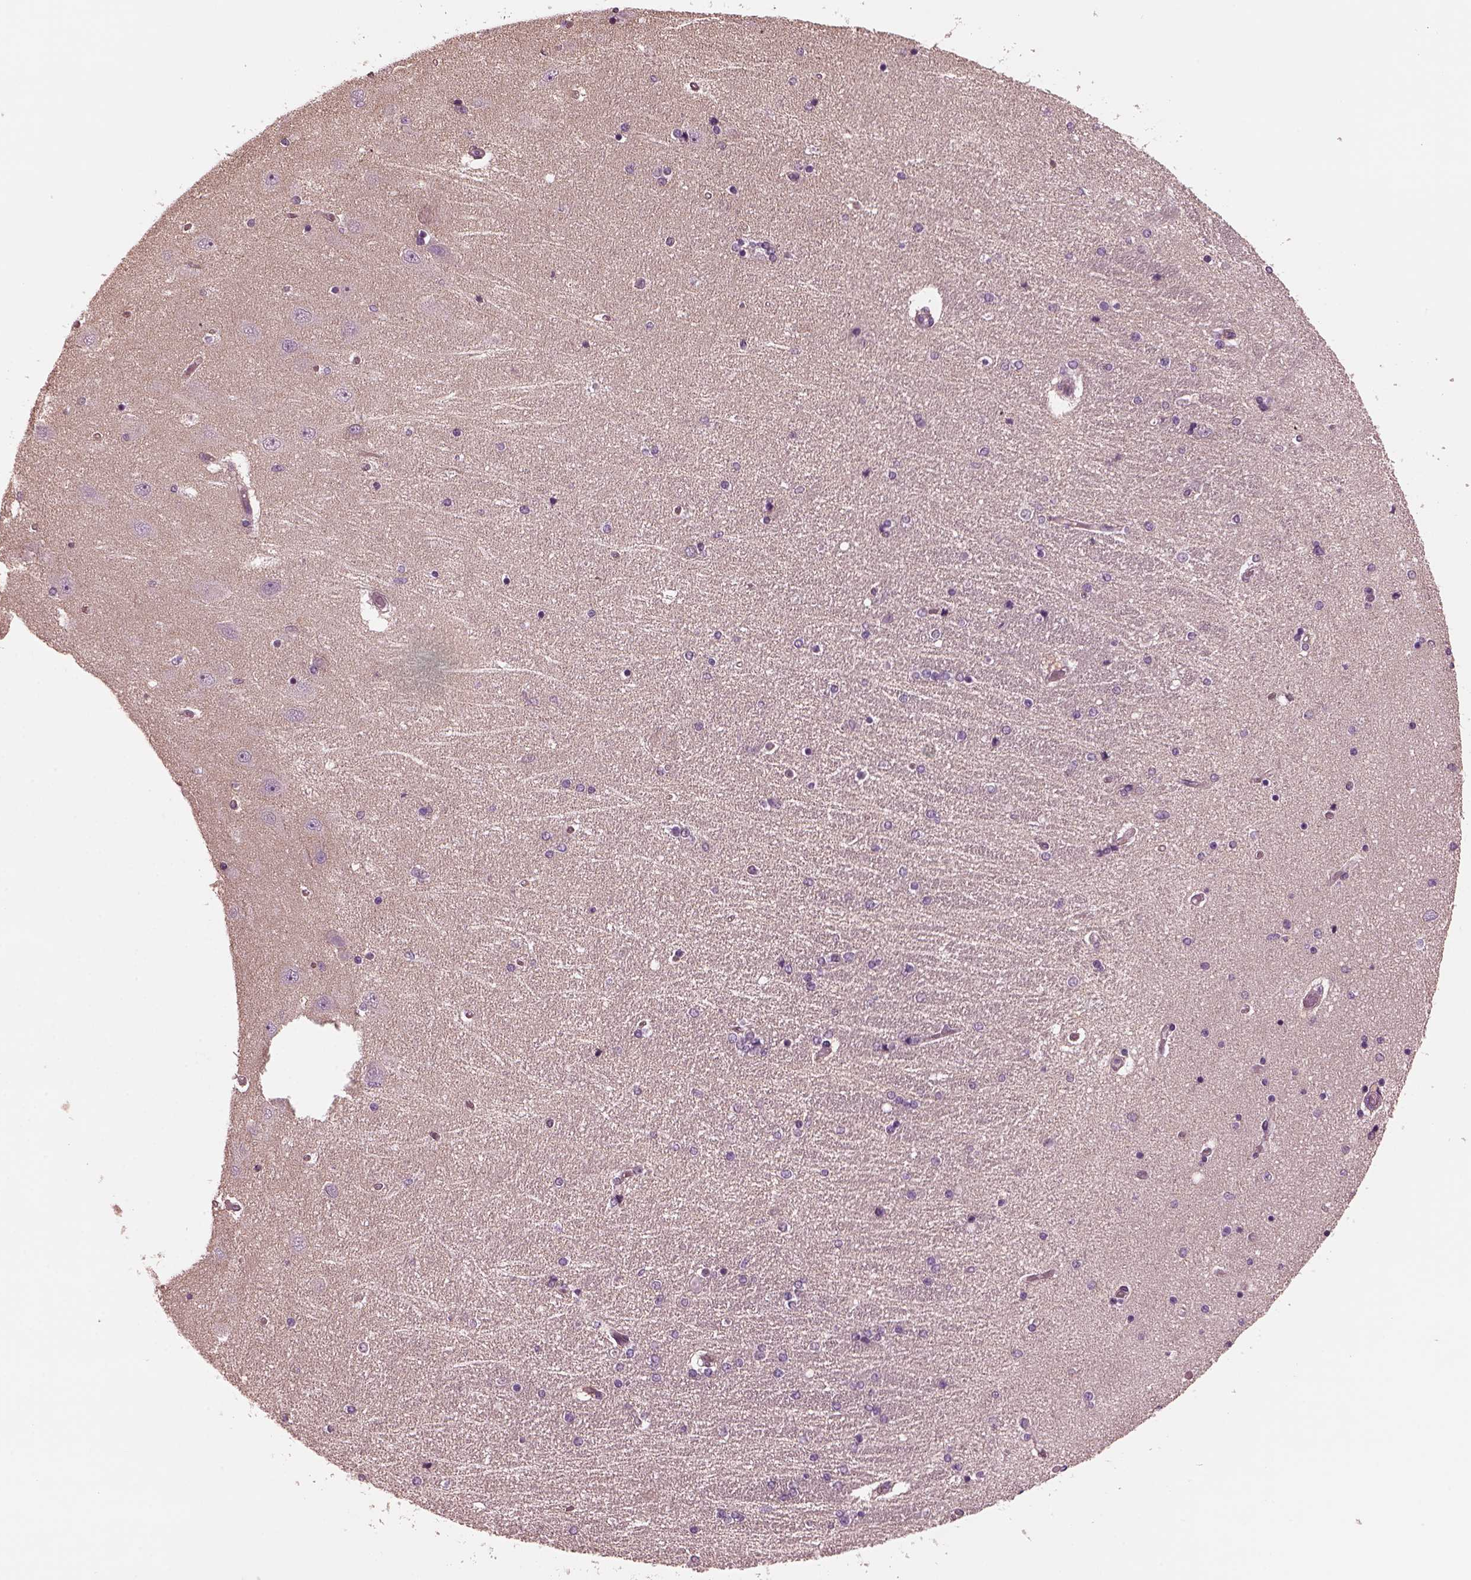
{"staining": {"intensity": "negative", "quantity": "none", "location": "none"}, "tissue": "hippocampus", "cell_type": "Glial cells", "image_type": "normal", "snomed": [{"axis": "morphology", "description": "Normal tissue, NOS"}, {"axis": "topography", "description": "Hippocampus"}], "caption": "Glial cells show no significant positivity in unremarkable hippocampus. (Brightfield microscopy of DAB (3,3'-diaminobenzidine) immunohistochemistry (IHC) at high magnification).", "gene": "ODAD1", "patient": {"sex": "female", "age": 54}}